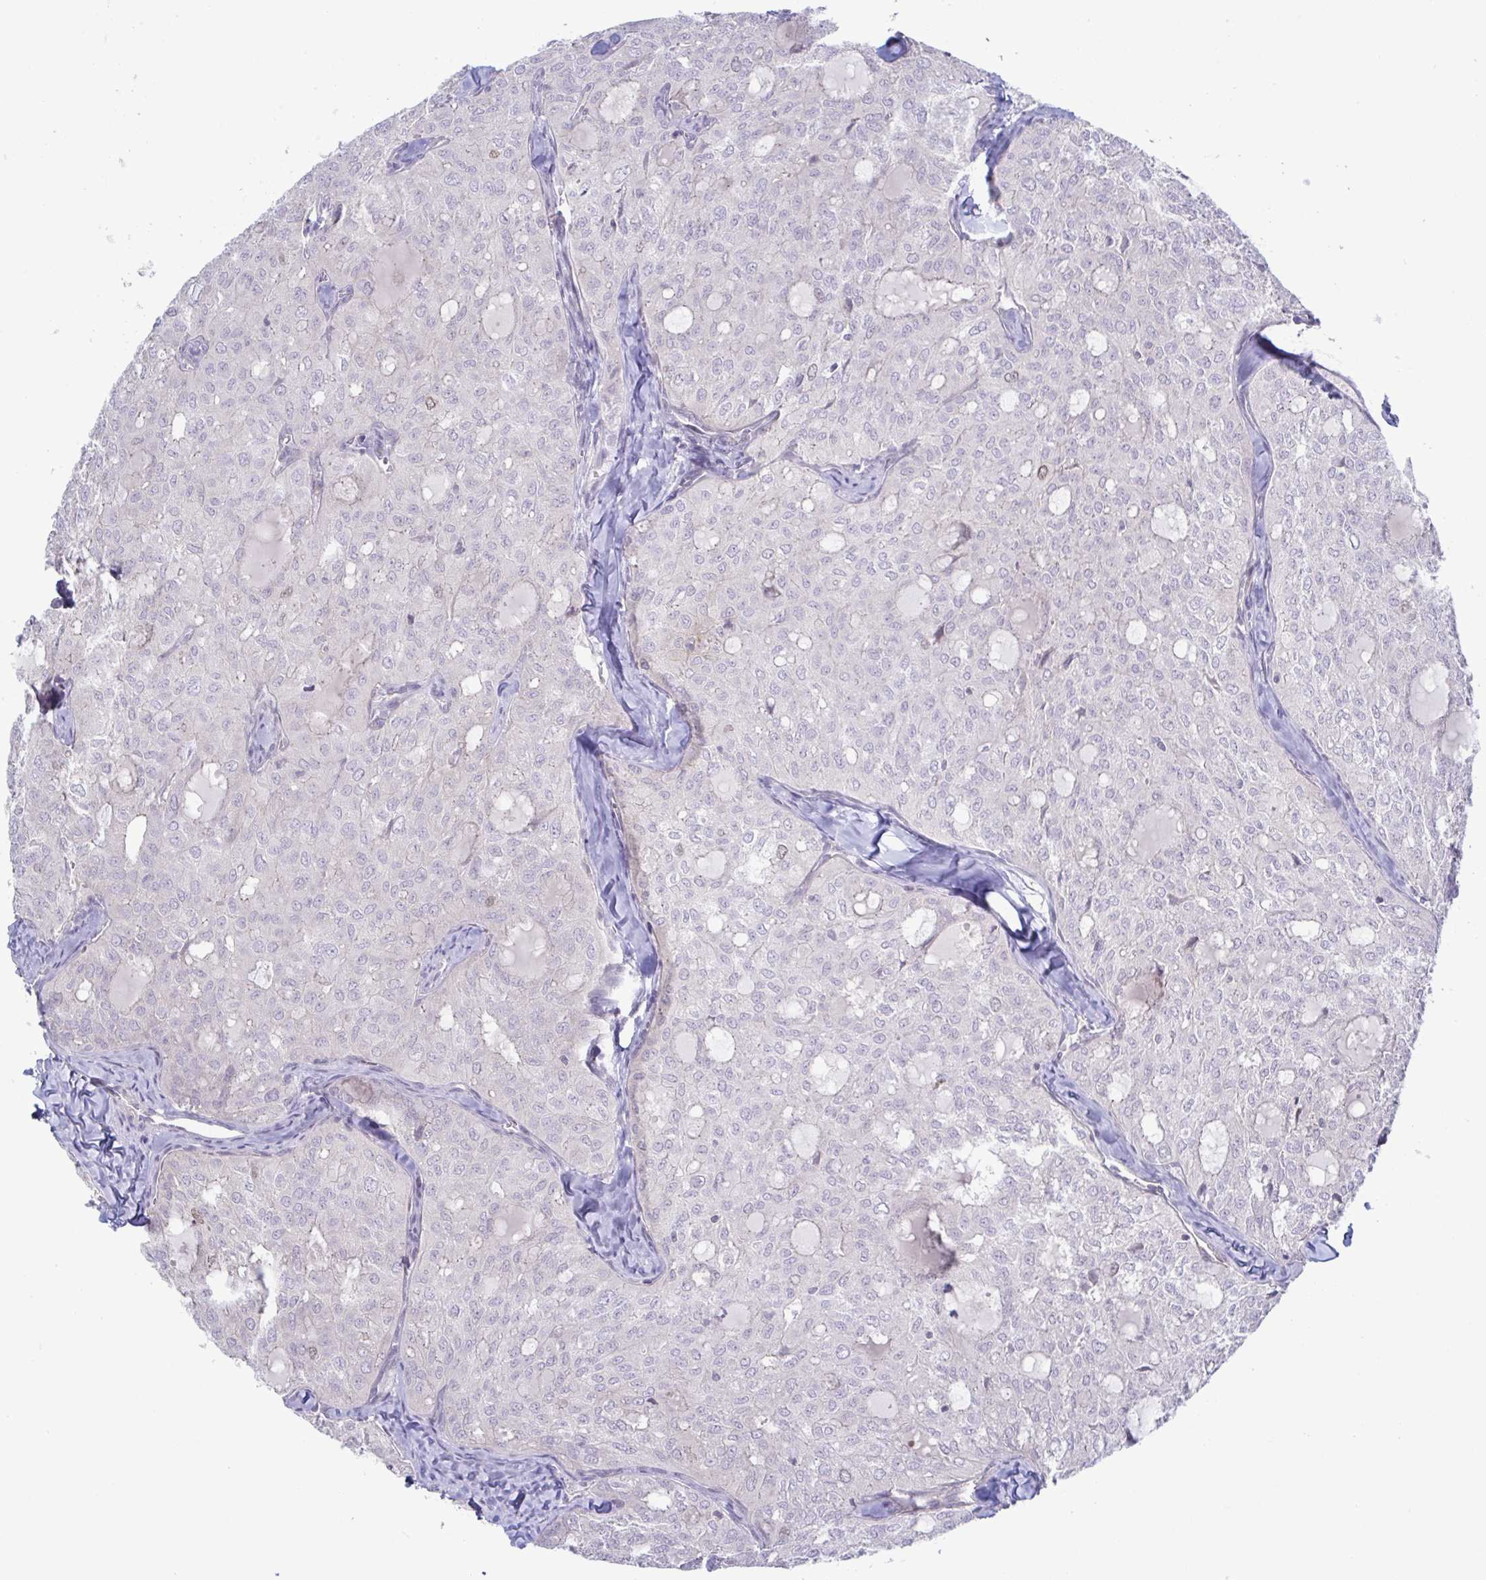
{"staining": {"intensity": "weak", "quantity": "<25%", "location": "cytoplasmic/membranous"}, "tissue": "thyroid cancer", "cell_type": "Tumor cells", "image_type": "cancer", "snomed": [{"axis": "morphology", "description": "Follicular adenoma carcinoma, NOS"}, {"axis": "topography", "description": "Thyroid gland"}], "caption": "Histopathology image shows no significant protein expression in tumor cells of follicular adenoma carcinoma (thyroid). (Stains: DAB (3,3'-diaminobenzidine) IHC with hematoxylin counter stain, Microscopy: brightfield microscopy at high magnification).", "gene": "STK26", "patient": {"sex": "male", "age": 75}}